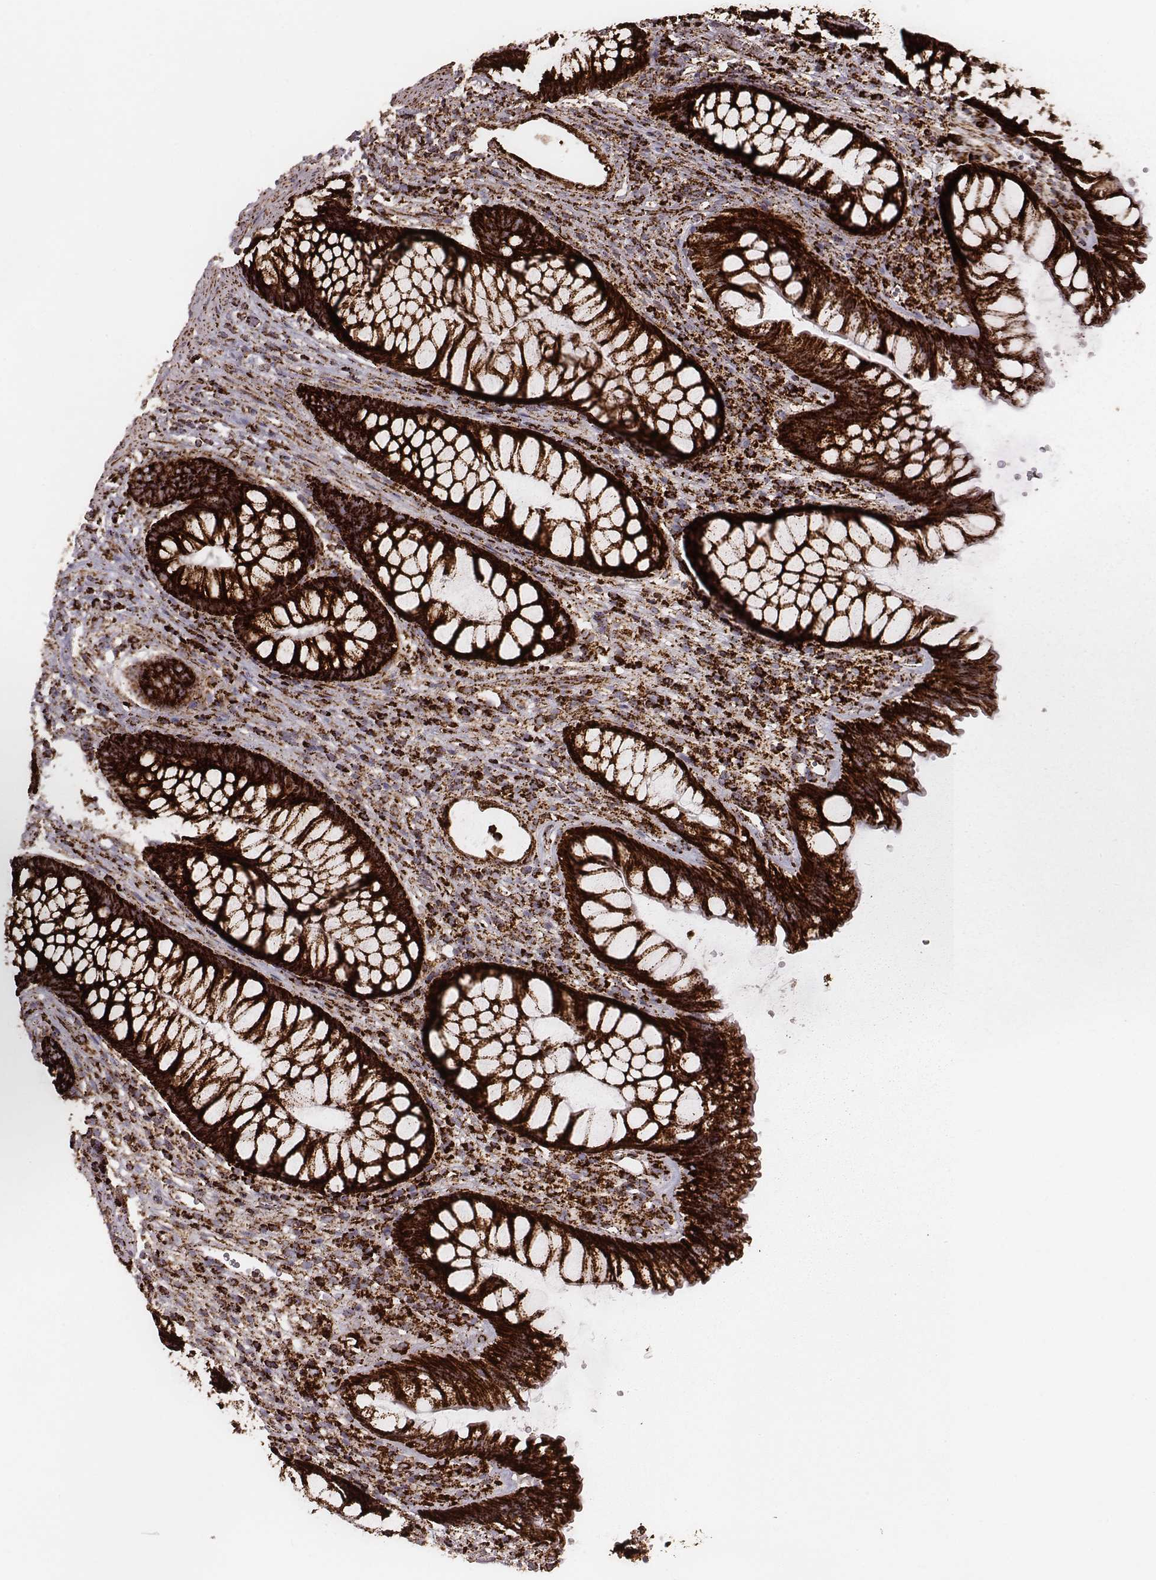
{"staining": {"intensity": "strong", "quantity": ">75%", "location": "cytoplasmic/membranous"}, "tissue": "rectum", "cell_type": "Glandular cells", "image_type": "normal", "snomed": [{"axis": "morphology", "description": "Normal tissue, NOS"}, {"axis": "topography", "description": "Smooth muscle"}, {"axis": "topography", "description": "Rectum"}], "caption": "A micrograph showing strong cytoplasmic/membranous staining in approximately >75% of glandular cells in normal rectum, as visualized by brown immunohistochemical staining.", "gene": "TUFM", "patient": {"sex": "male", "age": 53}}